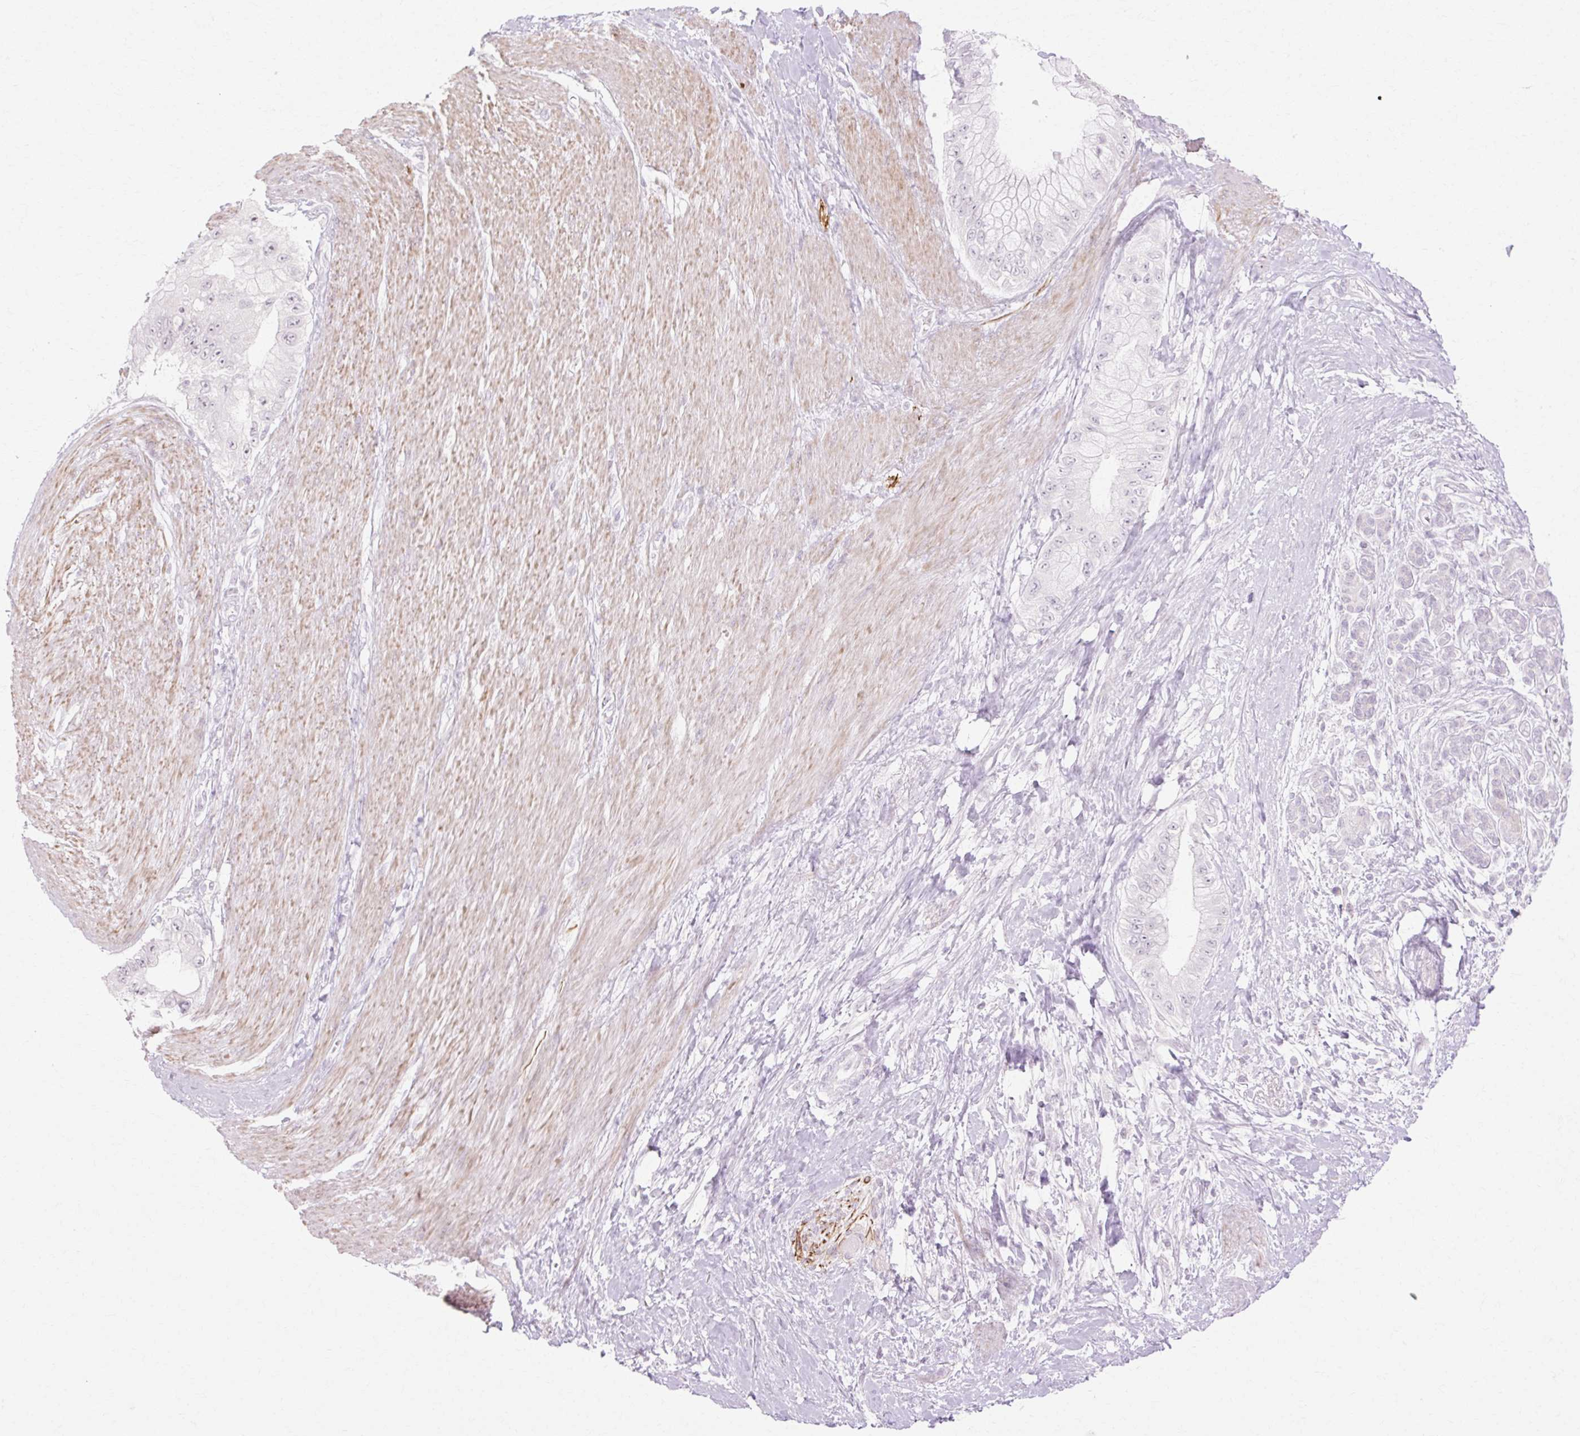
{"staining": {"intensity": "strong", "quantity": "<25%", "location": "cytoplasmic/membranous"}, "tissue": "pancreatic cancer", "cell_type": "Tumor cells", "image_type": "cancer", "snomed": [{"axis": "morphology", "description": "Adenocarcinoma, NOS"}, {"axis": "topography", "description": "Pancreas"}], "caption": "Immunohistochemistry (IHC) of human adenocarcinoma (pancreatic) displays medium levels of strong cytoplasmic/membranous staining in about <25% of tumor cells.", "gene": "C3orf49", "patient": {"sex": "male", "age": 48}}